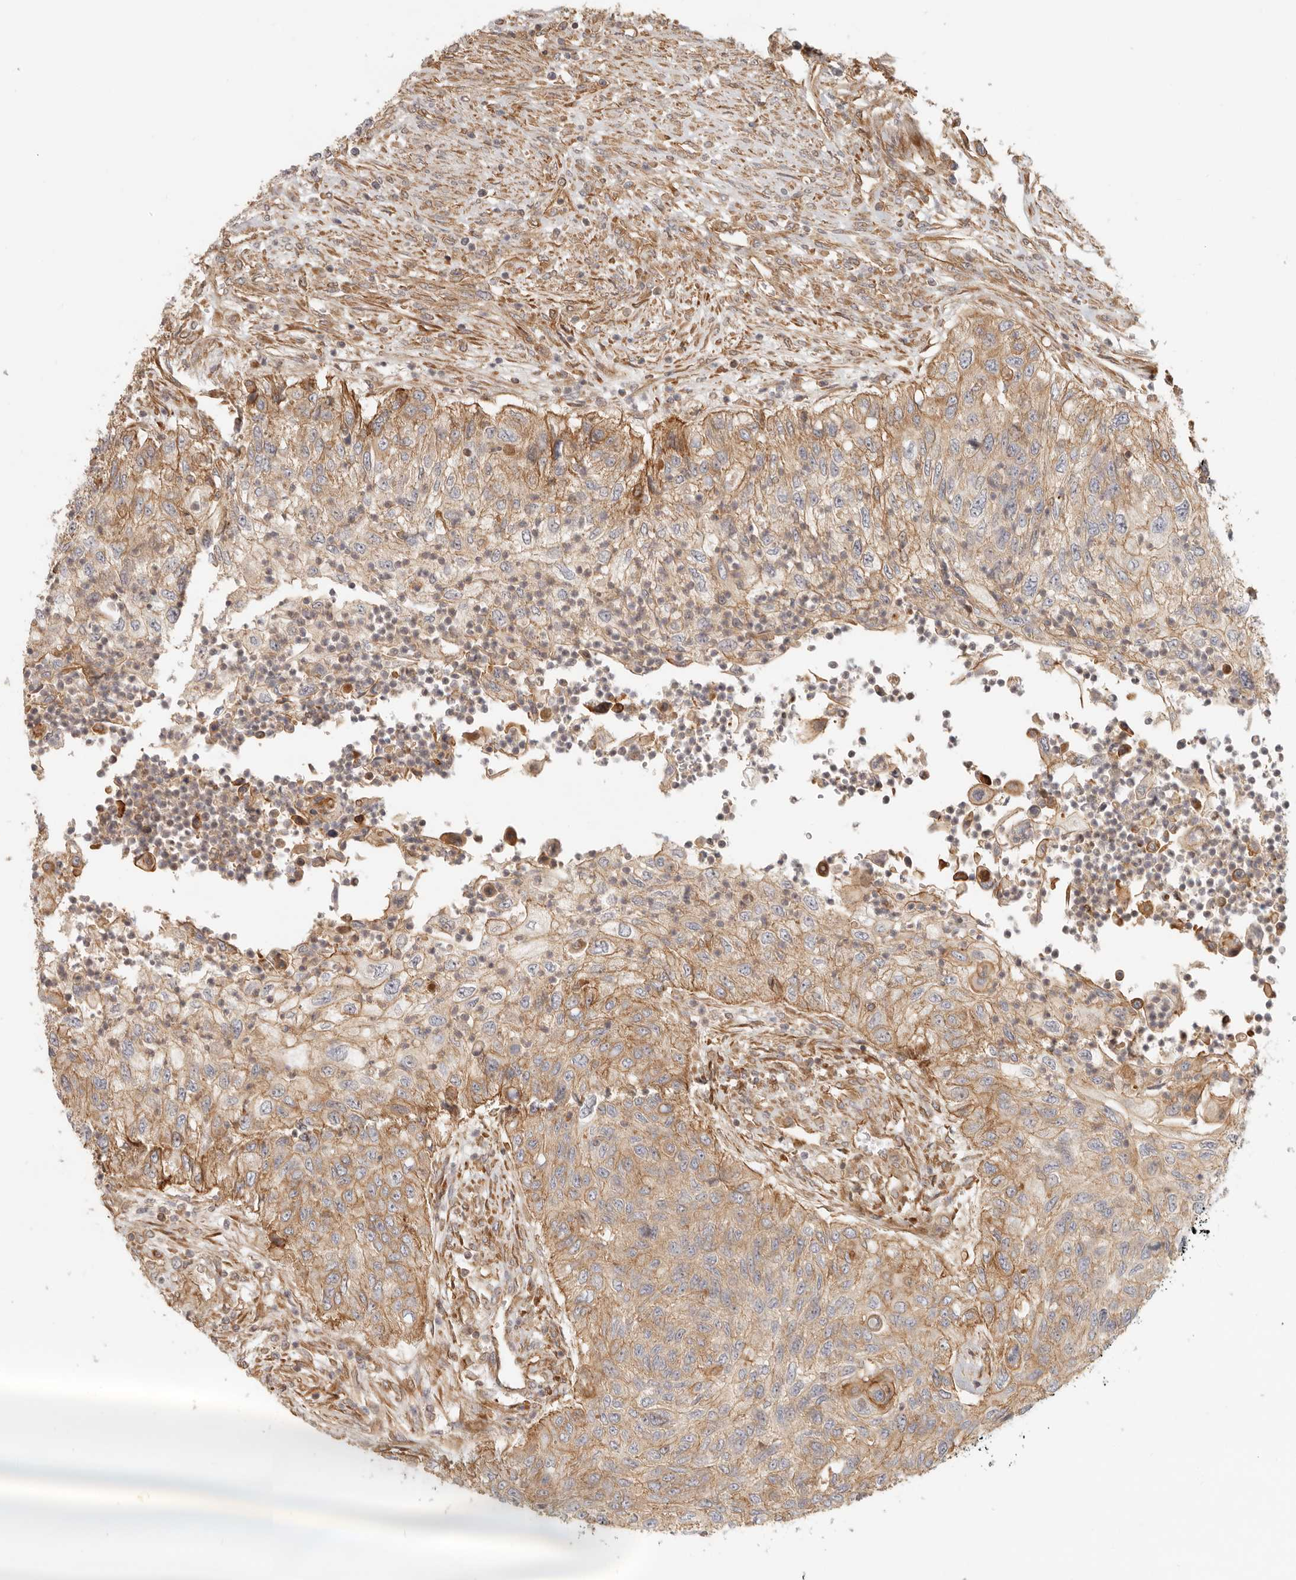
{"staining": {"intensity": "moderate", "quantity": ">75%", "location": "cytoplasmic/membranous"}, "tissue": "urothelial cancer", "cell_type": "Tumor cells", "image_type": "cancer", "snomed": [{"axis": "morphology", "description": "Urothelial carcinoma, High grade"}, {"axis": "topography", "description": "Urinary bladder"}], "caption": "Immunohistochemical staining of urothelial carcinoma (high-grade) displays medium levels of moderate cytoplasmic/membranous protein staining in approximately >75% of tumor cells.", "gene": "UFSP1", "patient": {"sex": "female", "age": 60}}